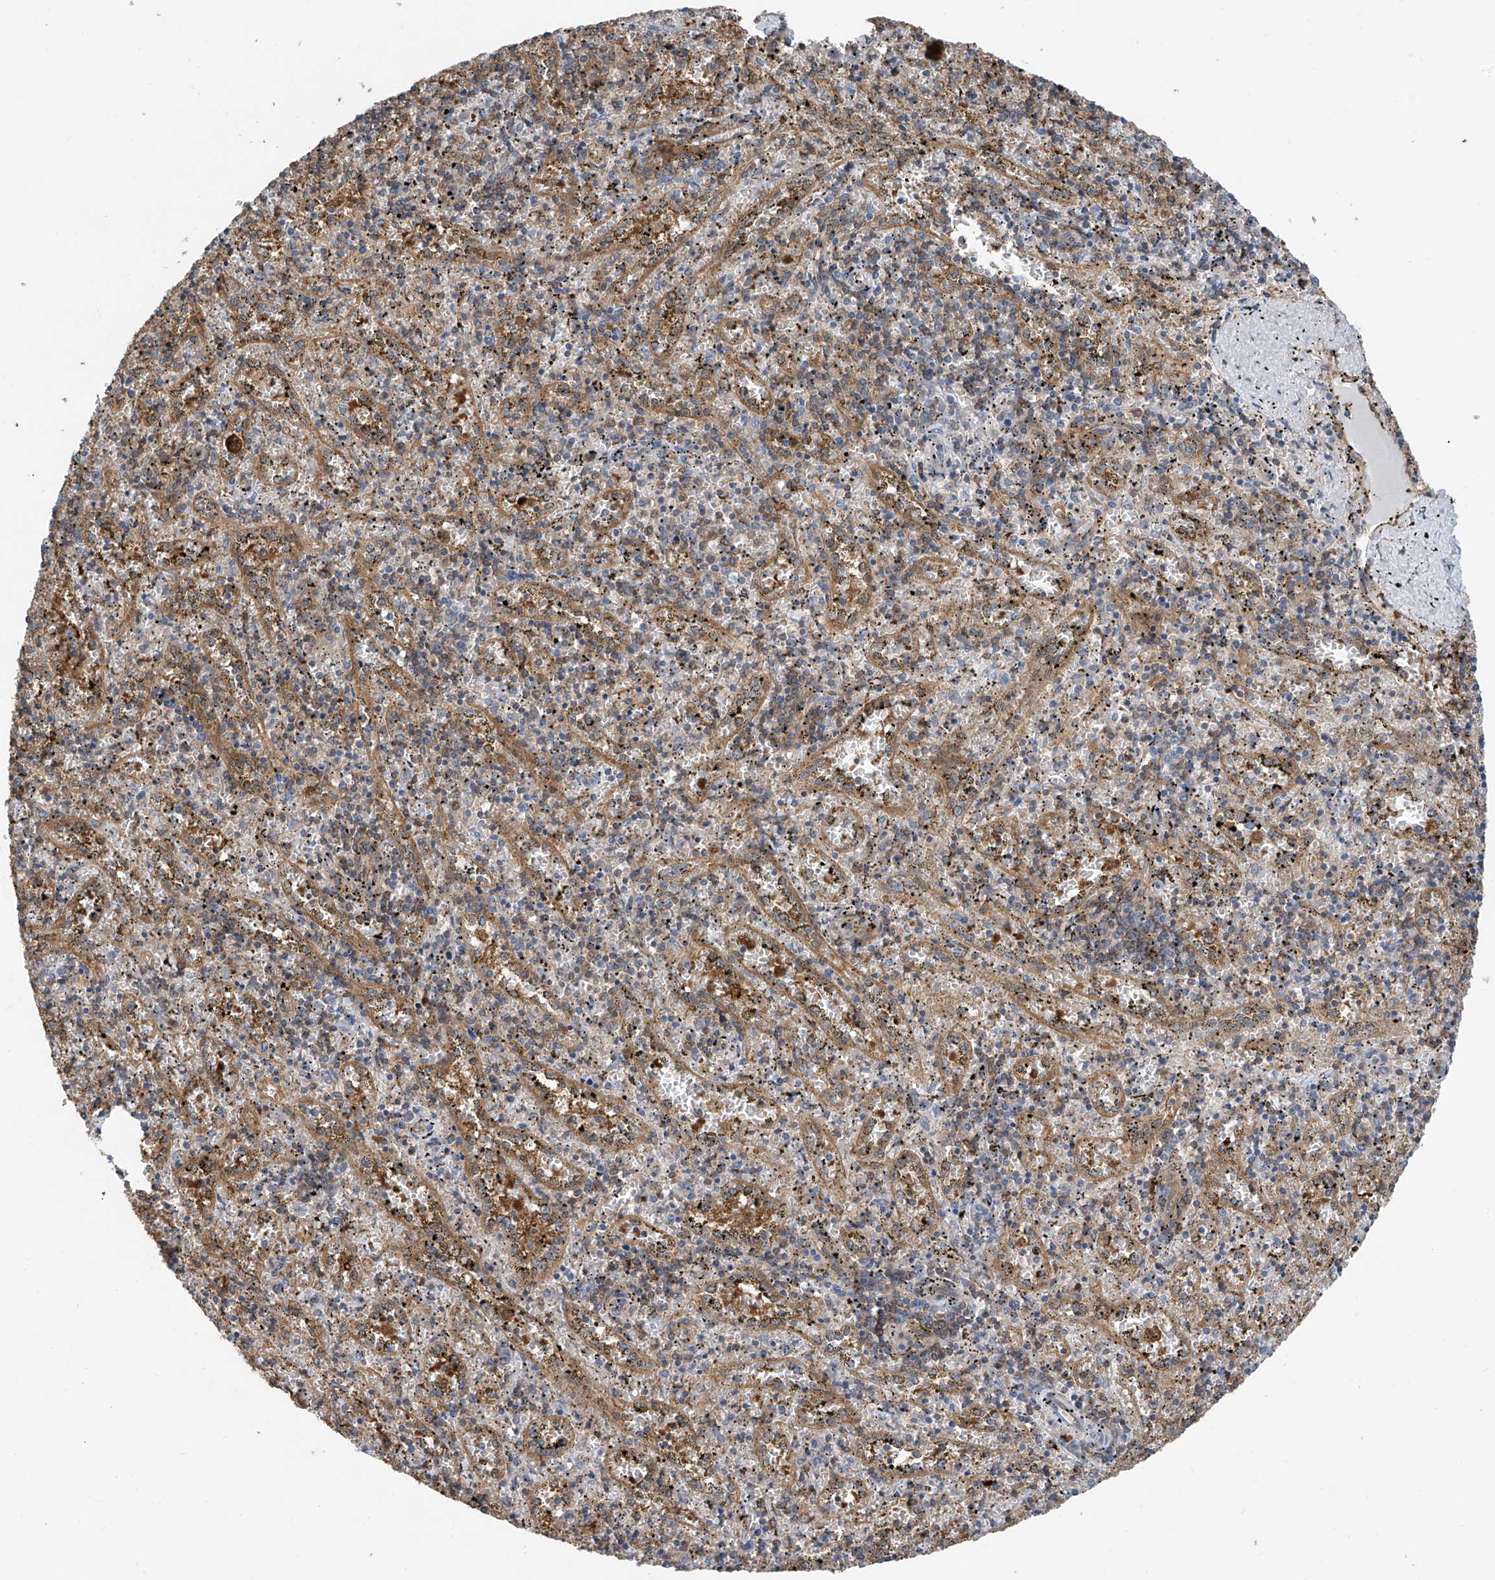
{"staining": {"intensity": "weak", "quantity": "25%-75%", "location": "cytoplasmic/membranous"}, "tissue": "spleen", "cell_type": "Cells in red pulp", "image_type": "normal", "snomed": [{"axis": "morphology", "description": "Normal tissue, NOS"}, {"axis": "topography", "description": "Spleen"}], "caption": "Spleen stained for a protein reveals weak cytoplasmic/membranous positivity in cells in red pulp. Using DAB (brown) and hematoxylin (blue) stains, captured at high magnification using brightfield microscopy.", "gene": "CHPF", "patient": {"sex": "male", "age": 11}}